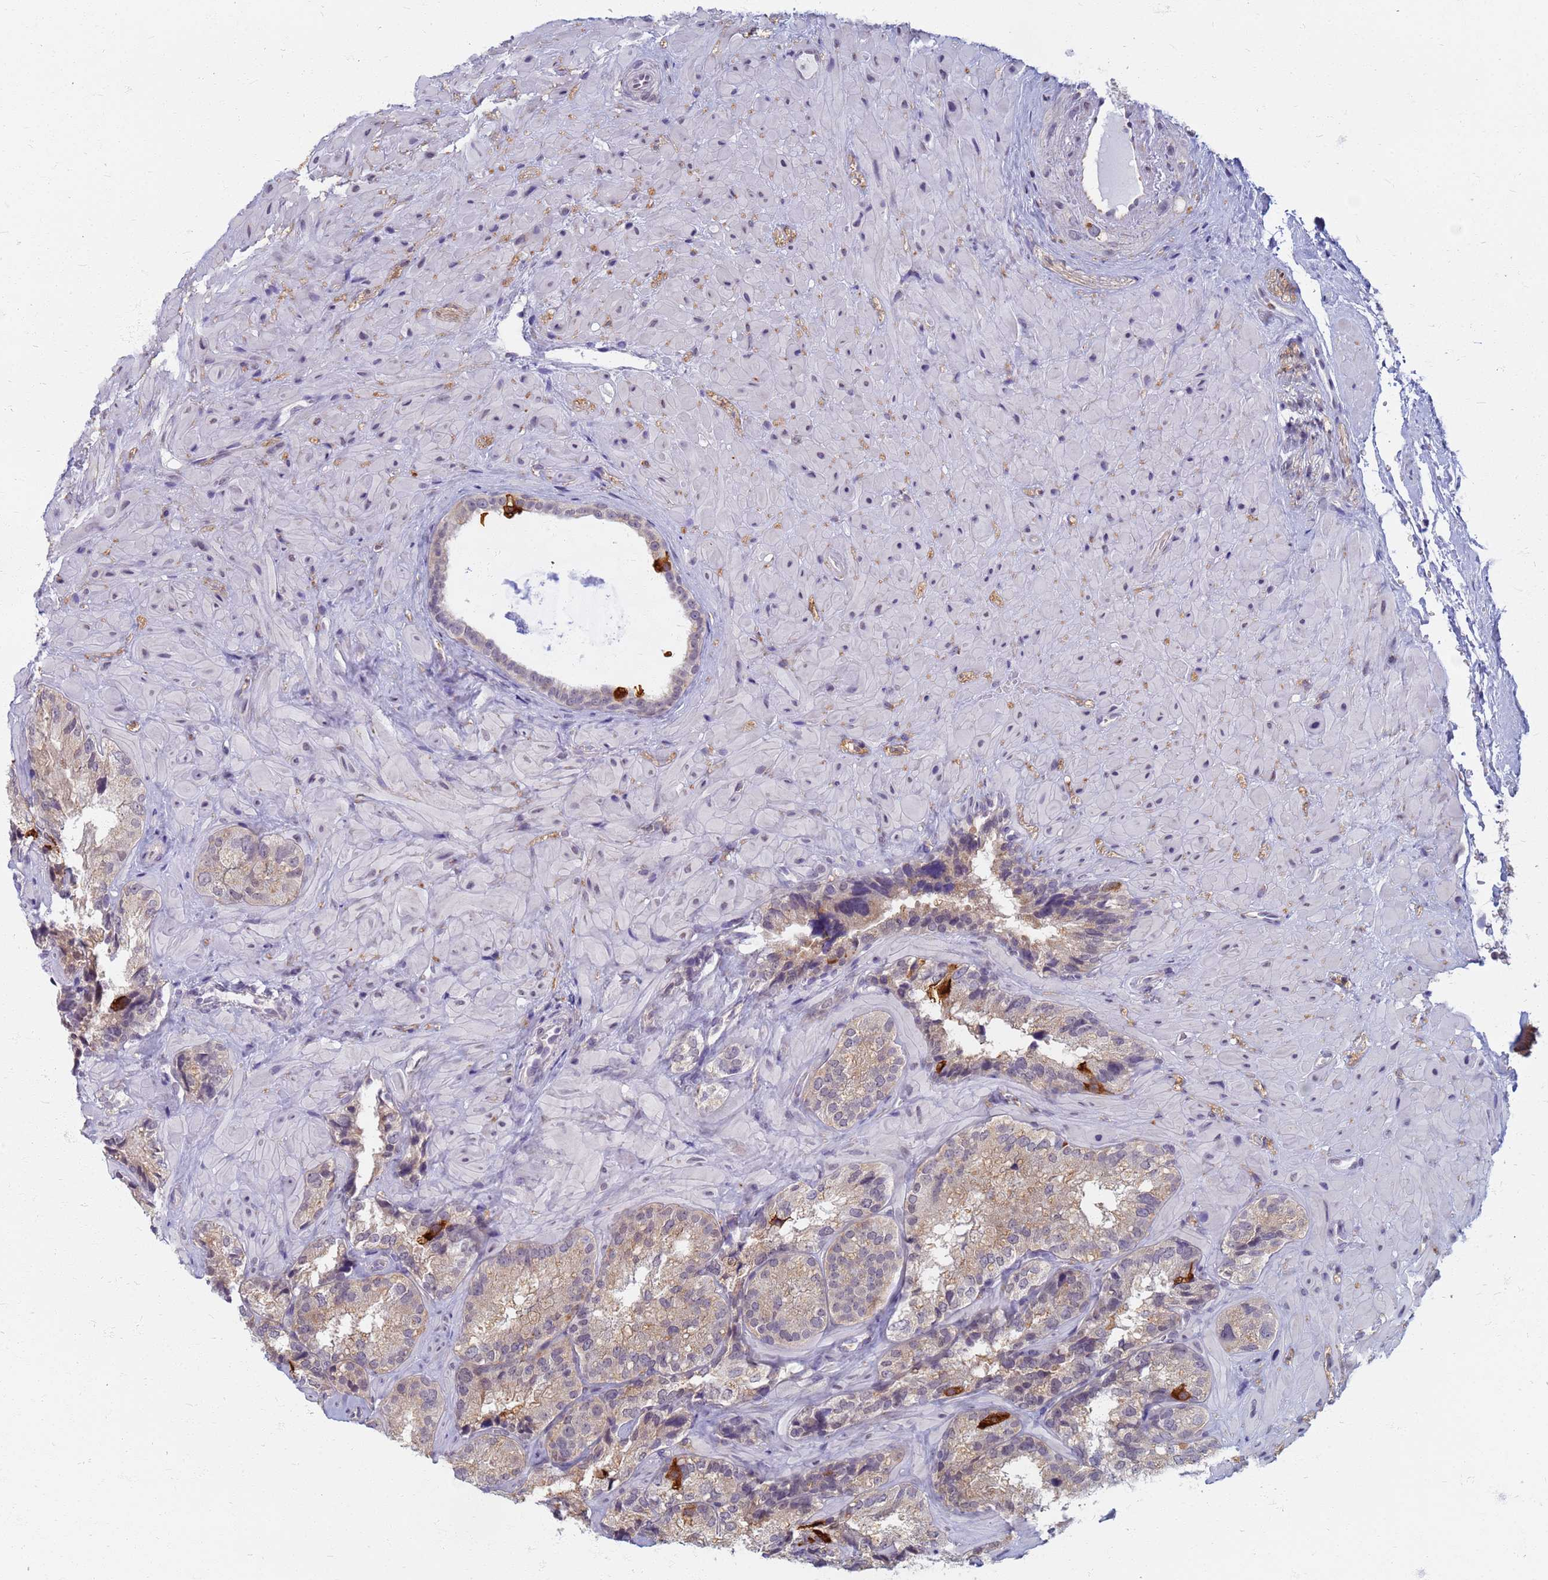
{"staining": {"intensity": "weak", "quantity": ">75%", "location": "cytoplasmic/membranous"}, "tissue": "seminal vesicle", "cell_type": "Glandular cells", "image_type": "normal", "snomed": [{"axis": "morphology", "description": "Normal tissue, NOS"}, {"axis": "topography", "description": "Seminal veicle"}], "caption": "Protein positivity by IHC demonstrates weak cytoplasmic/membranous staining in about >75% of glandular cells in benign seminal vesicle. (DAB (3,3'-diaminobenzidine) IHC with brightfield microscopy, high magnification).", "gene": "ATP6V1E1", "patient": {"sex": "male", "age": 58}}